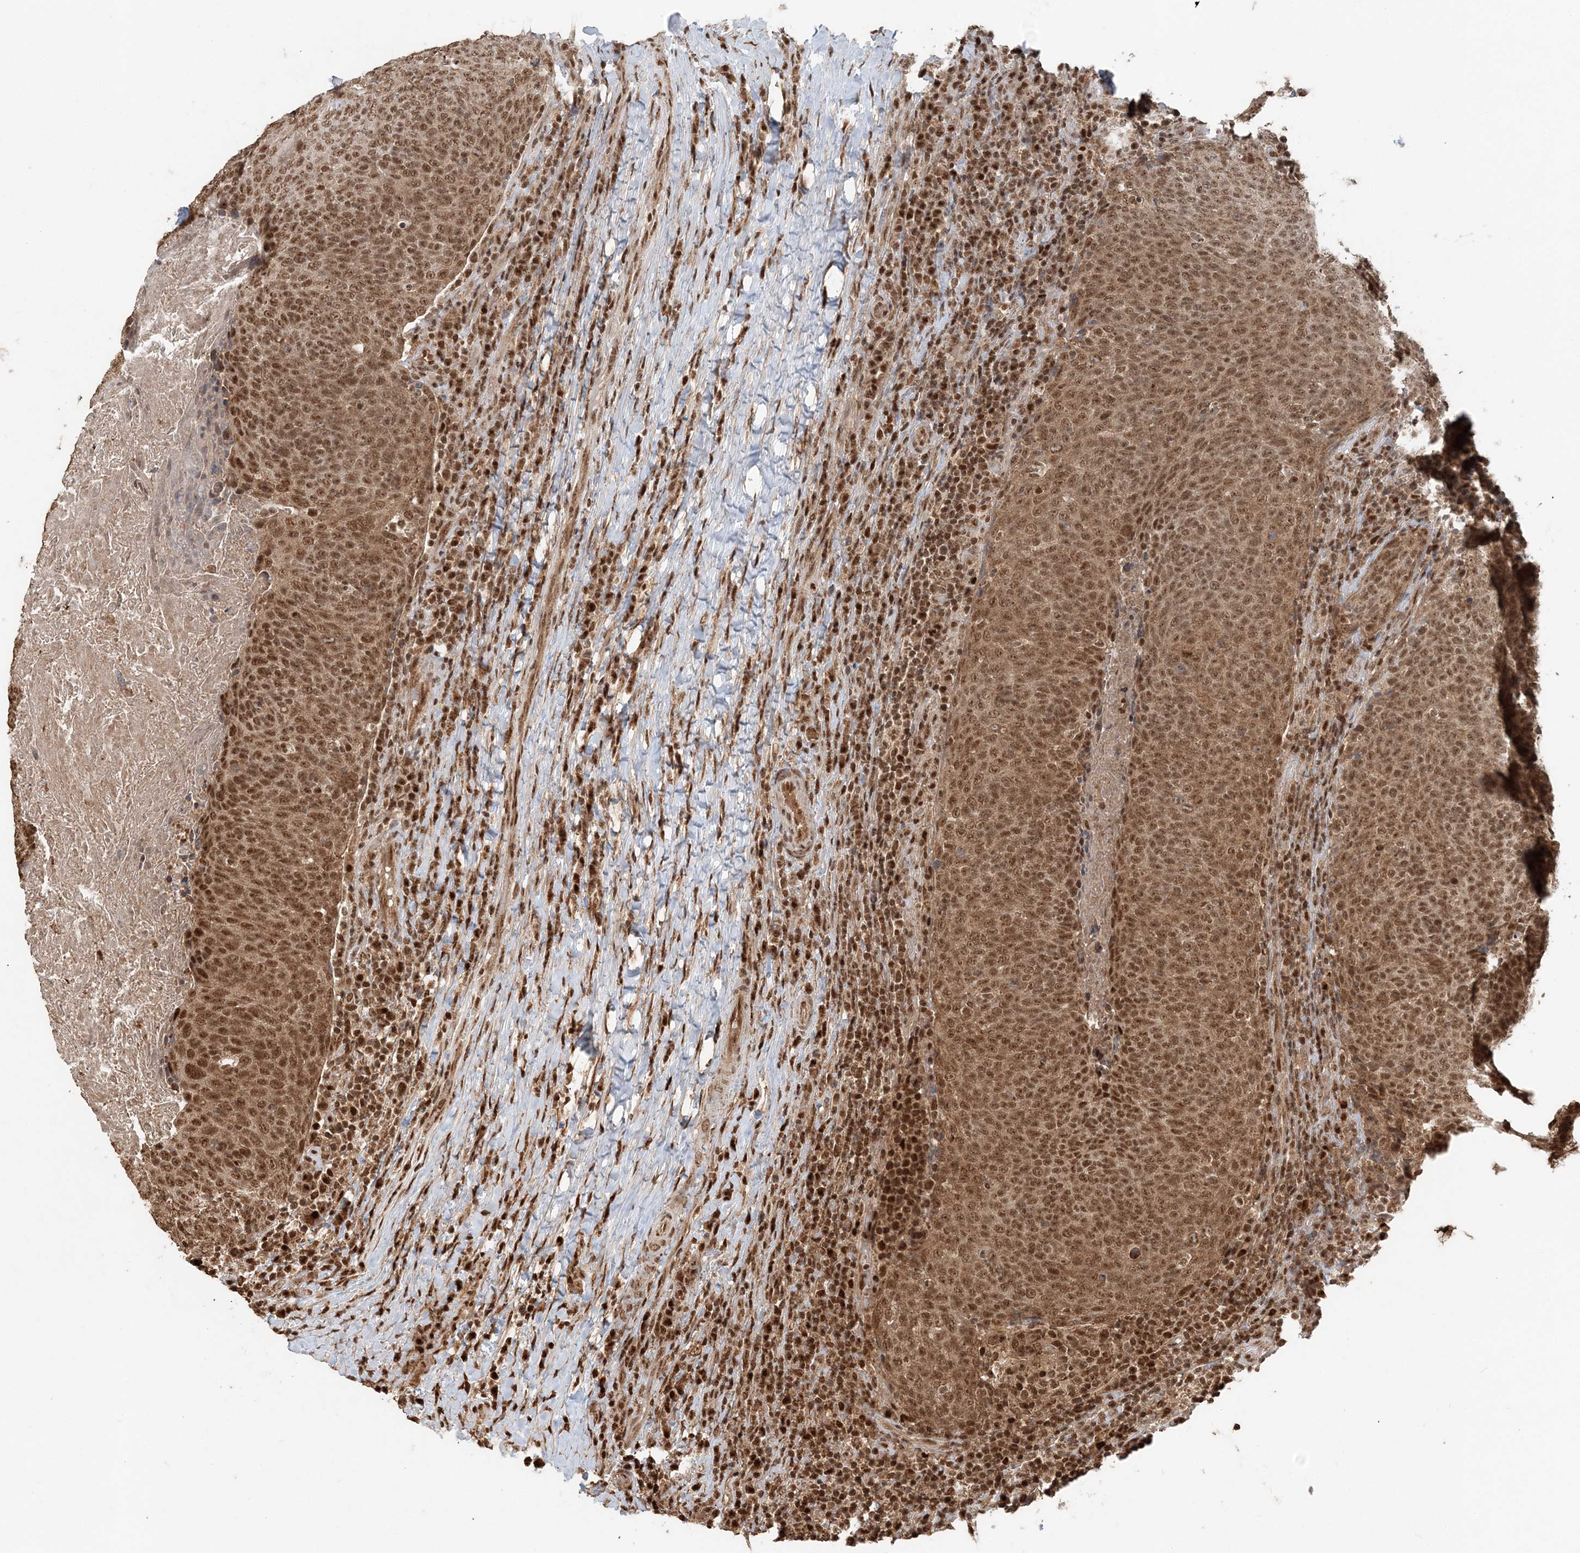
{"staining": {"intensity": "moderate", "quantity": ">75%", "location": "cytoplasmic/membranous,nuclear"}, "tissue": "head and neck cancer", "cell_type": "Tumor cells", "image_type": "cancer", "snomed": [{"axis": "morphology", "description": "Squamous cell carcinoma, NOS"}, {"axis": "morphology", "description": "Squamous cell carcinoma, metastatic, NOS"}, {"axis": "topography", "description": "Lymph node"}, {"axis": "topography", "description": "Head-Neck"}], "caption": "Approximately >75% of tumor cells in squamous cell carcinoma (head and neck) demonstrate moderate cytoplasmic/membranous and nuclear protein staining as visualized by brown immunohistochemical staining.", "gene": "ARHGAP35", "patient": {"sex": "male", "age": 62}}